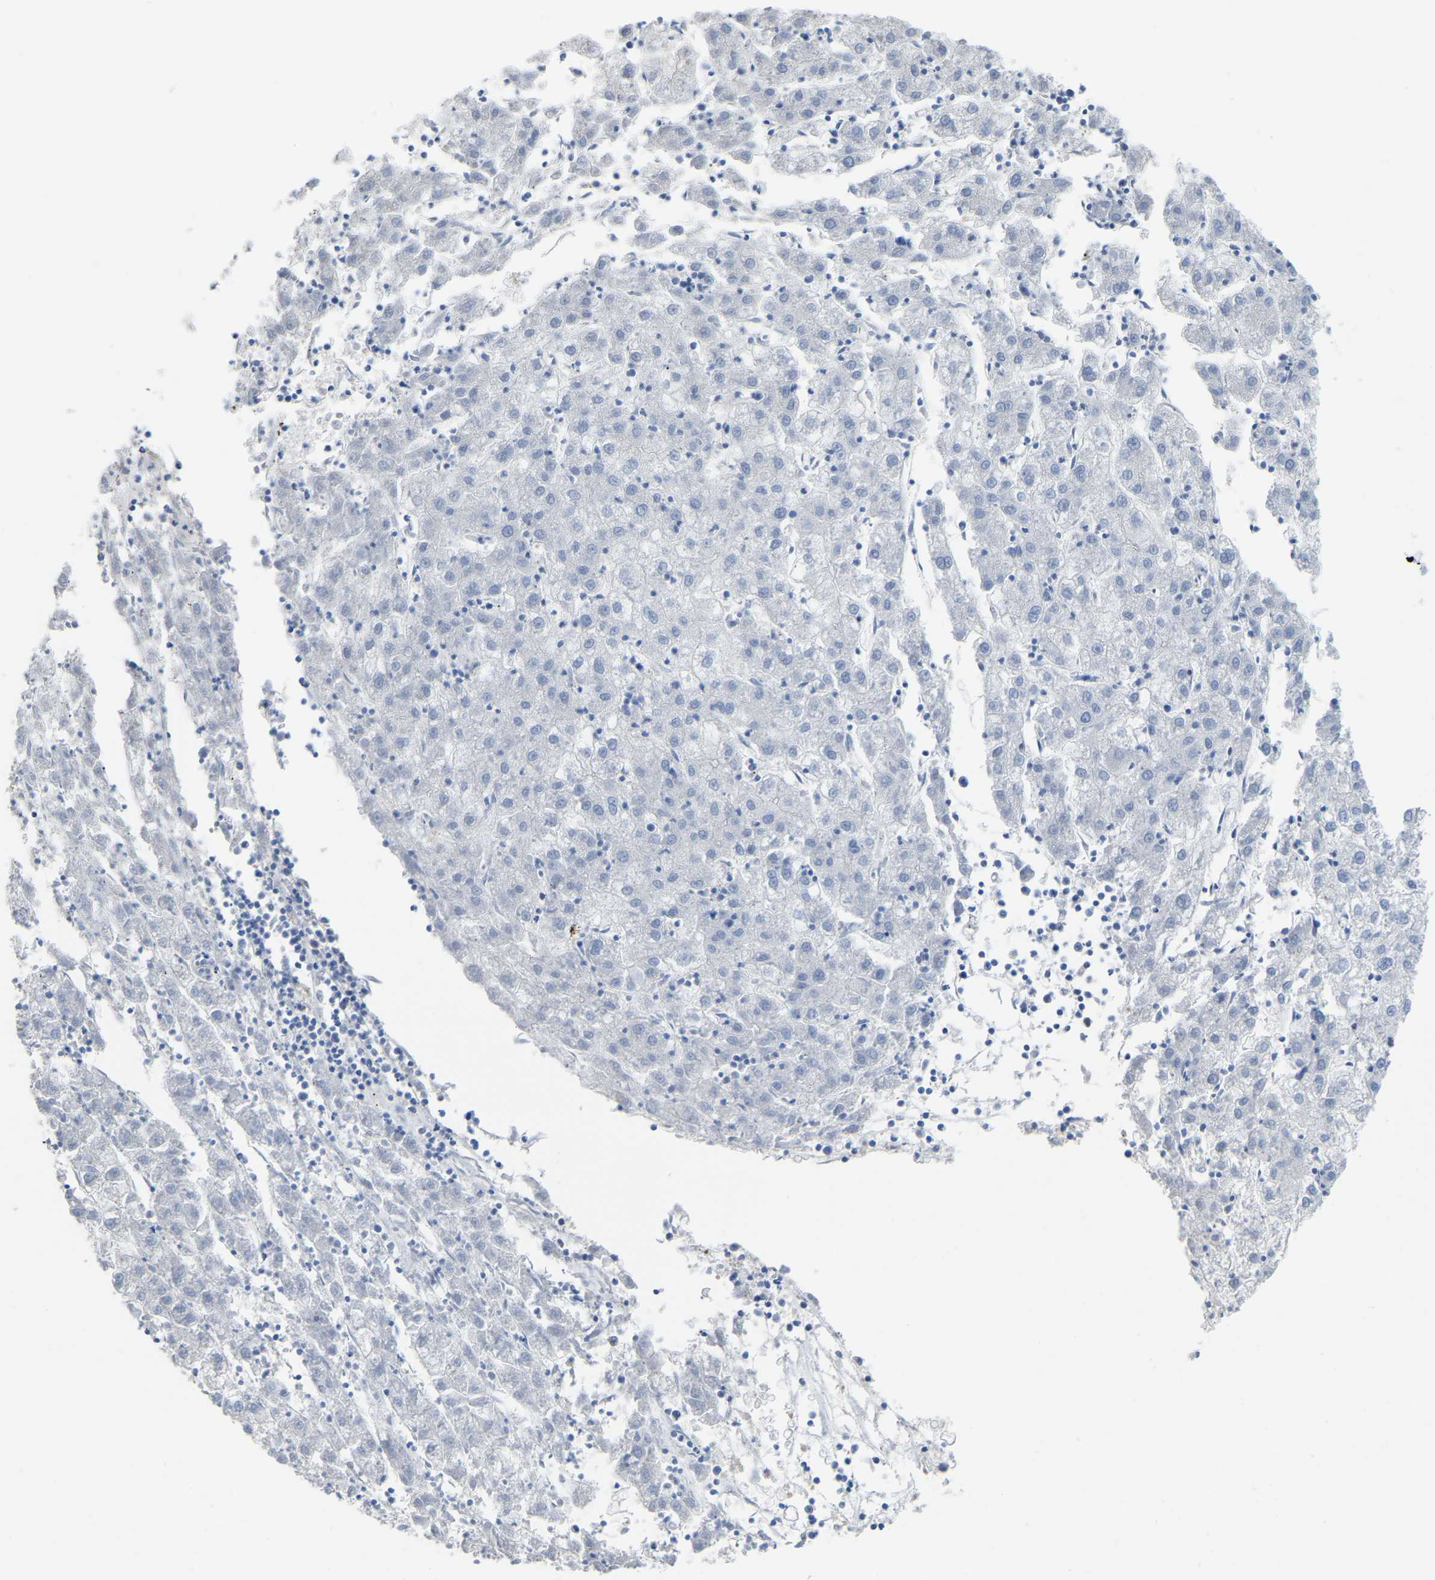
{"staining": {"intensity": "negative", "quantity": "none", "location": "none"}, "tissue": "liver cancer", "cell_type": "Tumor cells", "image_type": "cancer", "snomed": [{"axis": "morphology", "description": "Carcinoma, Hepatocellular, NOS"}, {"axis": "topography", "description": "Liver"}], "caption": "IHC of human hepatocellular carcinoma (liver) shows no expression in tumor cells.", "gene": "KLRG2", "patient": {"sex": "male", "age": 72}}